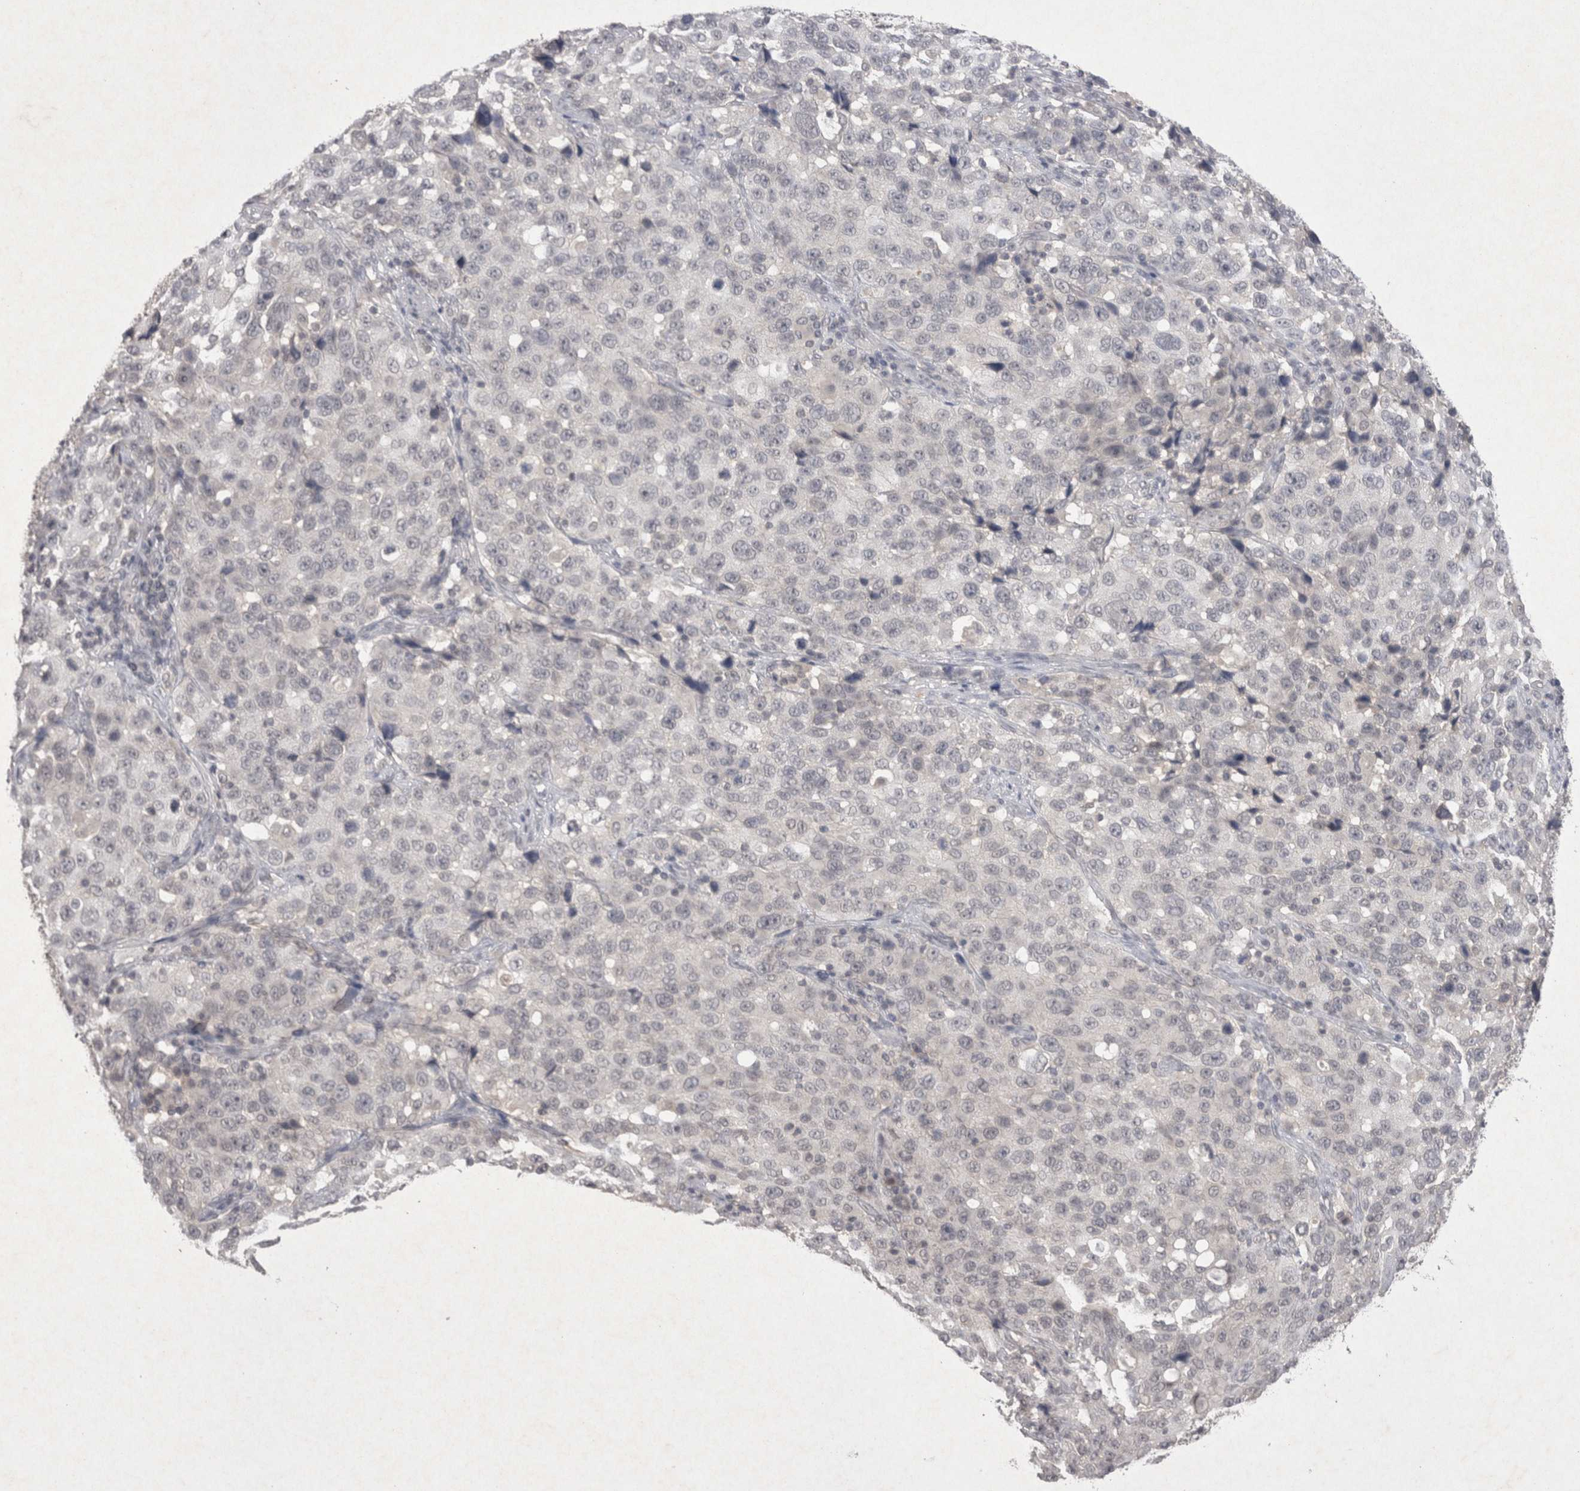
{"staining": {"intensity": "negative", "quantity": "none", "location": "none"}, "tissue": "stomach cancer", "cell_type": "Tumor cells", "image_type": "cancer", "snomed": [{"axis": "morphology", "description": "Normal tissue, NOS"}, {"axis": "morphology", "description": "Adenocarcinoma, NOS"}, {"axis": "topography", "description": "Stomach"}], "caption": "DAB immunohistochemical staining of stomach cancer (adenocarcinoma) reveals no significant staining in tumor cells.", "gene": "LYVE1", "patient": {"sex": "male", "age": 48}}